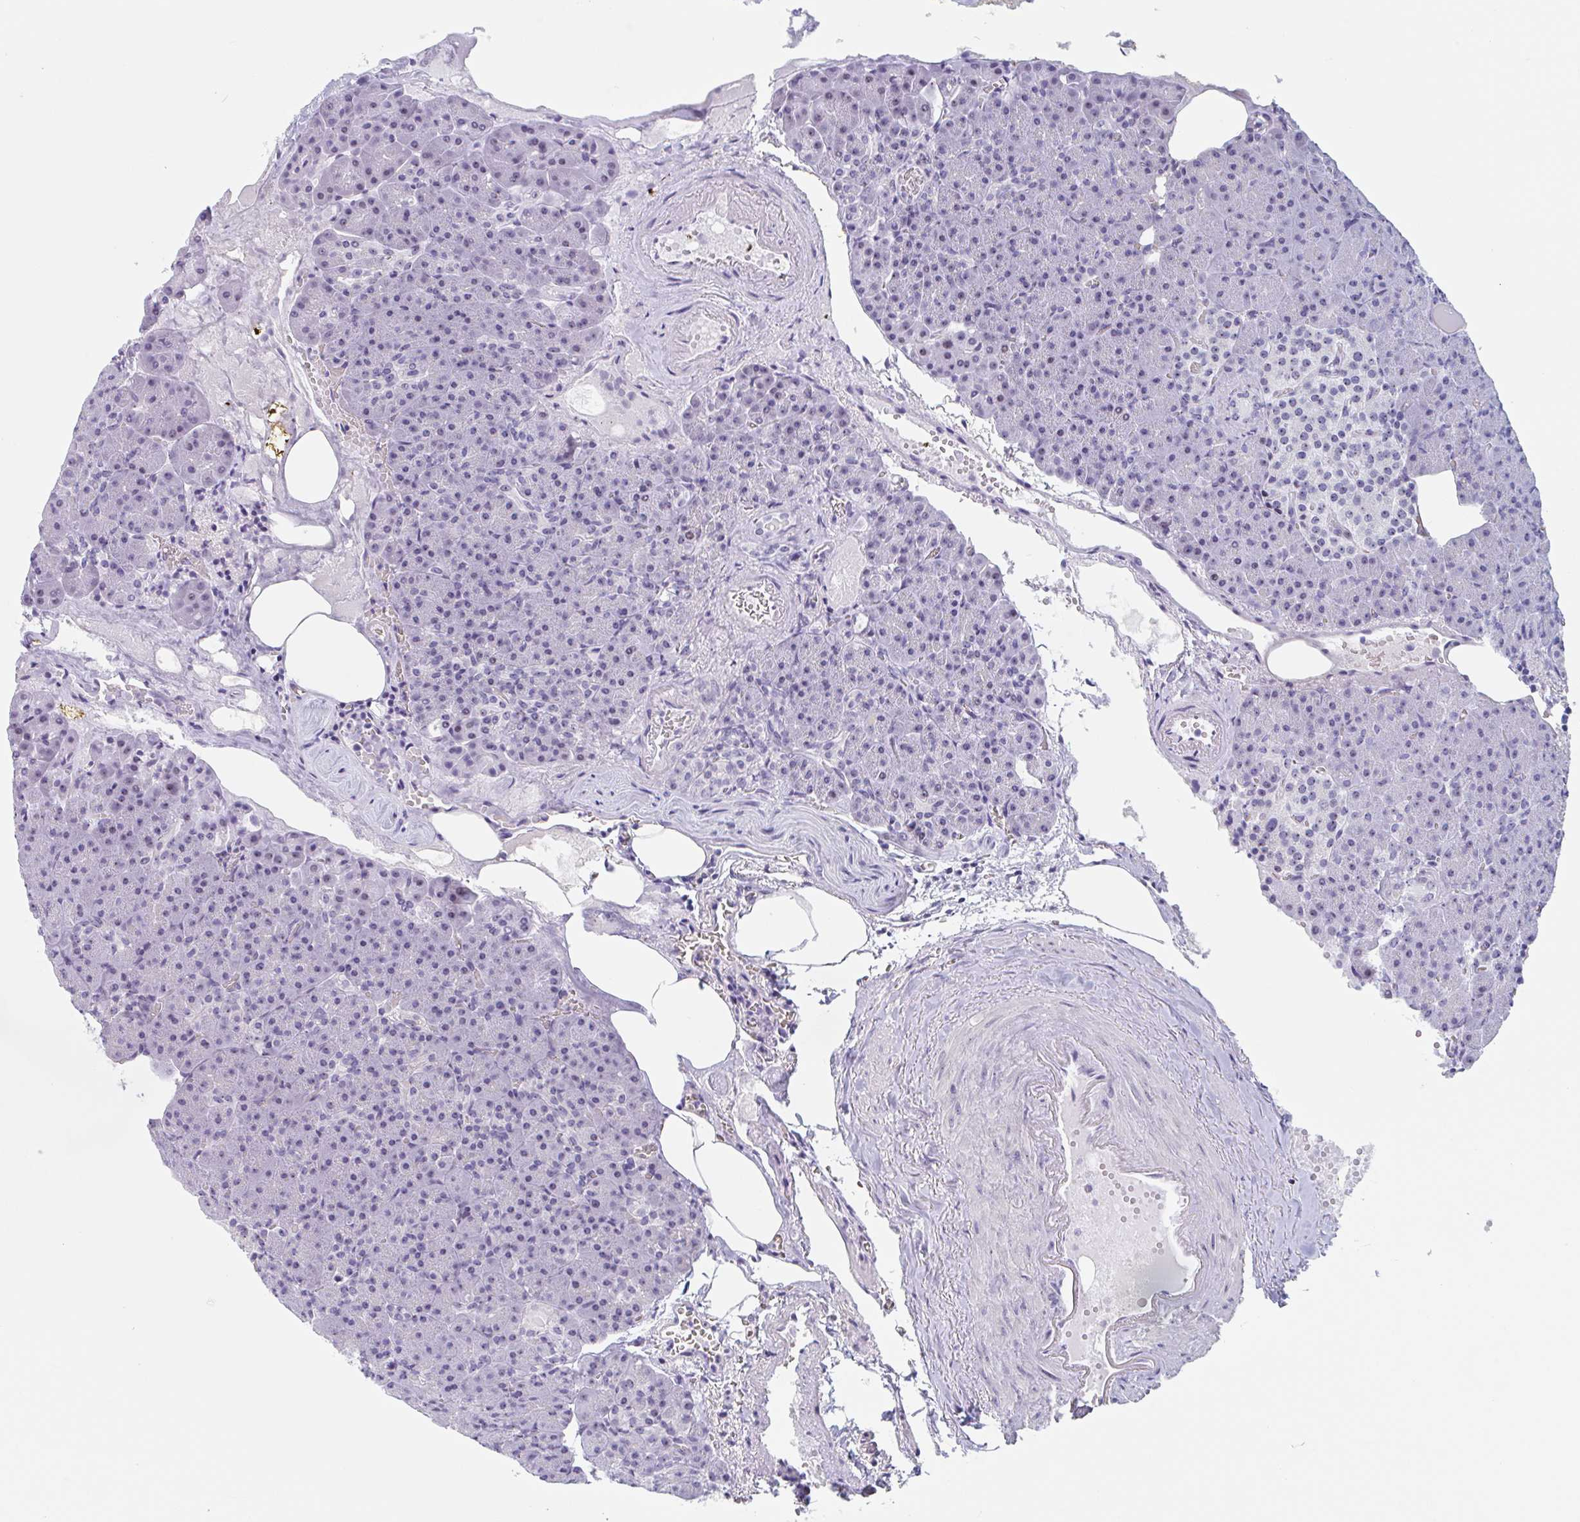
{"staining": {"intensity": "moderate", "quantity": "<25%", "location": "nuclear"}, "tissue": "pancreas", "cell_type": "Exocrine glandular cells", "image_type": "normal", "snomed": [{"axis": "morphology", "description": "Normal tissue, NOS"}, {"axis": "topography", "description": "Pancreas"}], "caption": "Brown immunohistochemical staining in unremarkable pancreas reveals moderate nuclear expression in about <25% of exocrine glandular cells.", "gene": "LENG9", "patient": {"sex": "female", "age": 74}}